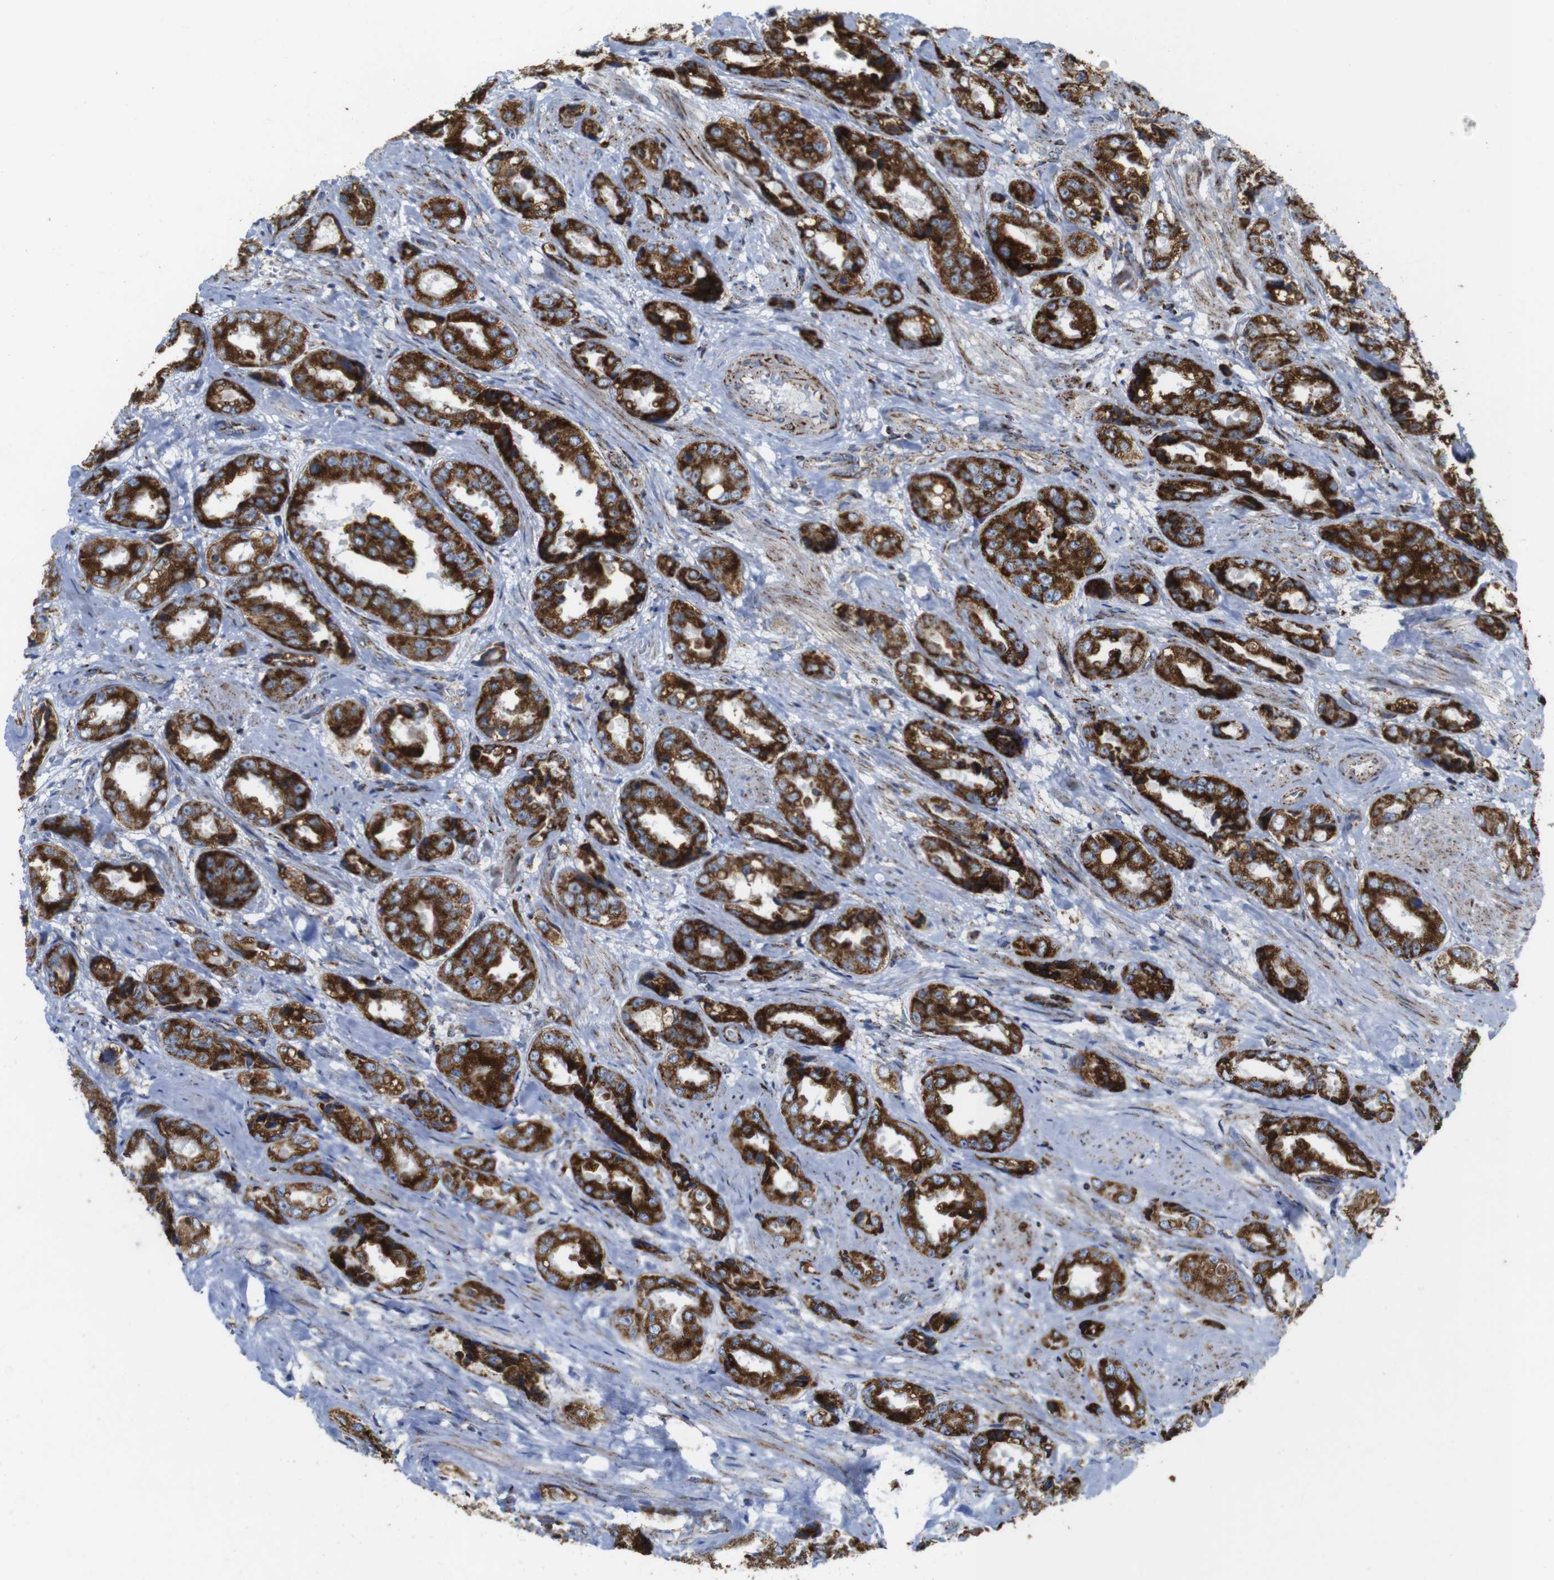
{"staining": {"intensity": "strong", "quantity": ">75%", "location": "cytoplasmic/membranous"}, "tissue": "prostate cancer", "cell_type": "Tumor cells", "image_type": "cancer", "snomed": [{"axis": "morphology", "description": "Adenocarcinoma, High grade"}, {"axis": "topography", "description": "Prostate"}], "caption": "The micrograph exhibits a brown stain indicating the presence of a protein in the cytoplasmic/membranous of tumor cells in prostate cancer. The staining was performed using DAB (3,3'-diaminobenzidine) to visualize the protein expression in brown, while the nuclei were stained in blue with hematoxylin (Magnification: 20x).", "gene": "TMEM192", "patient": {"sex": "male", "age": 61}}